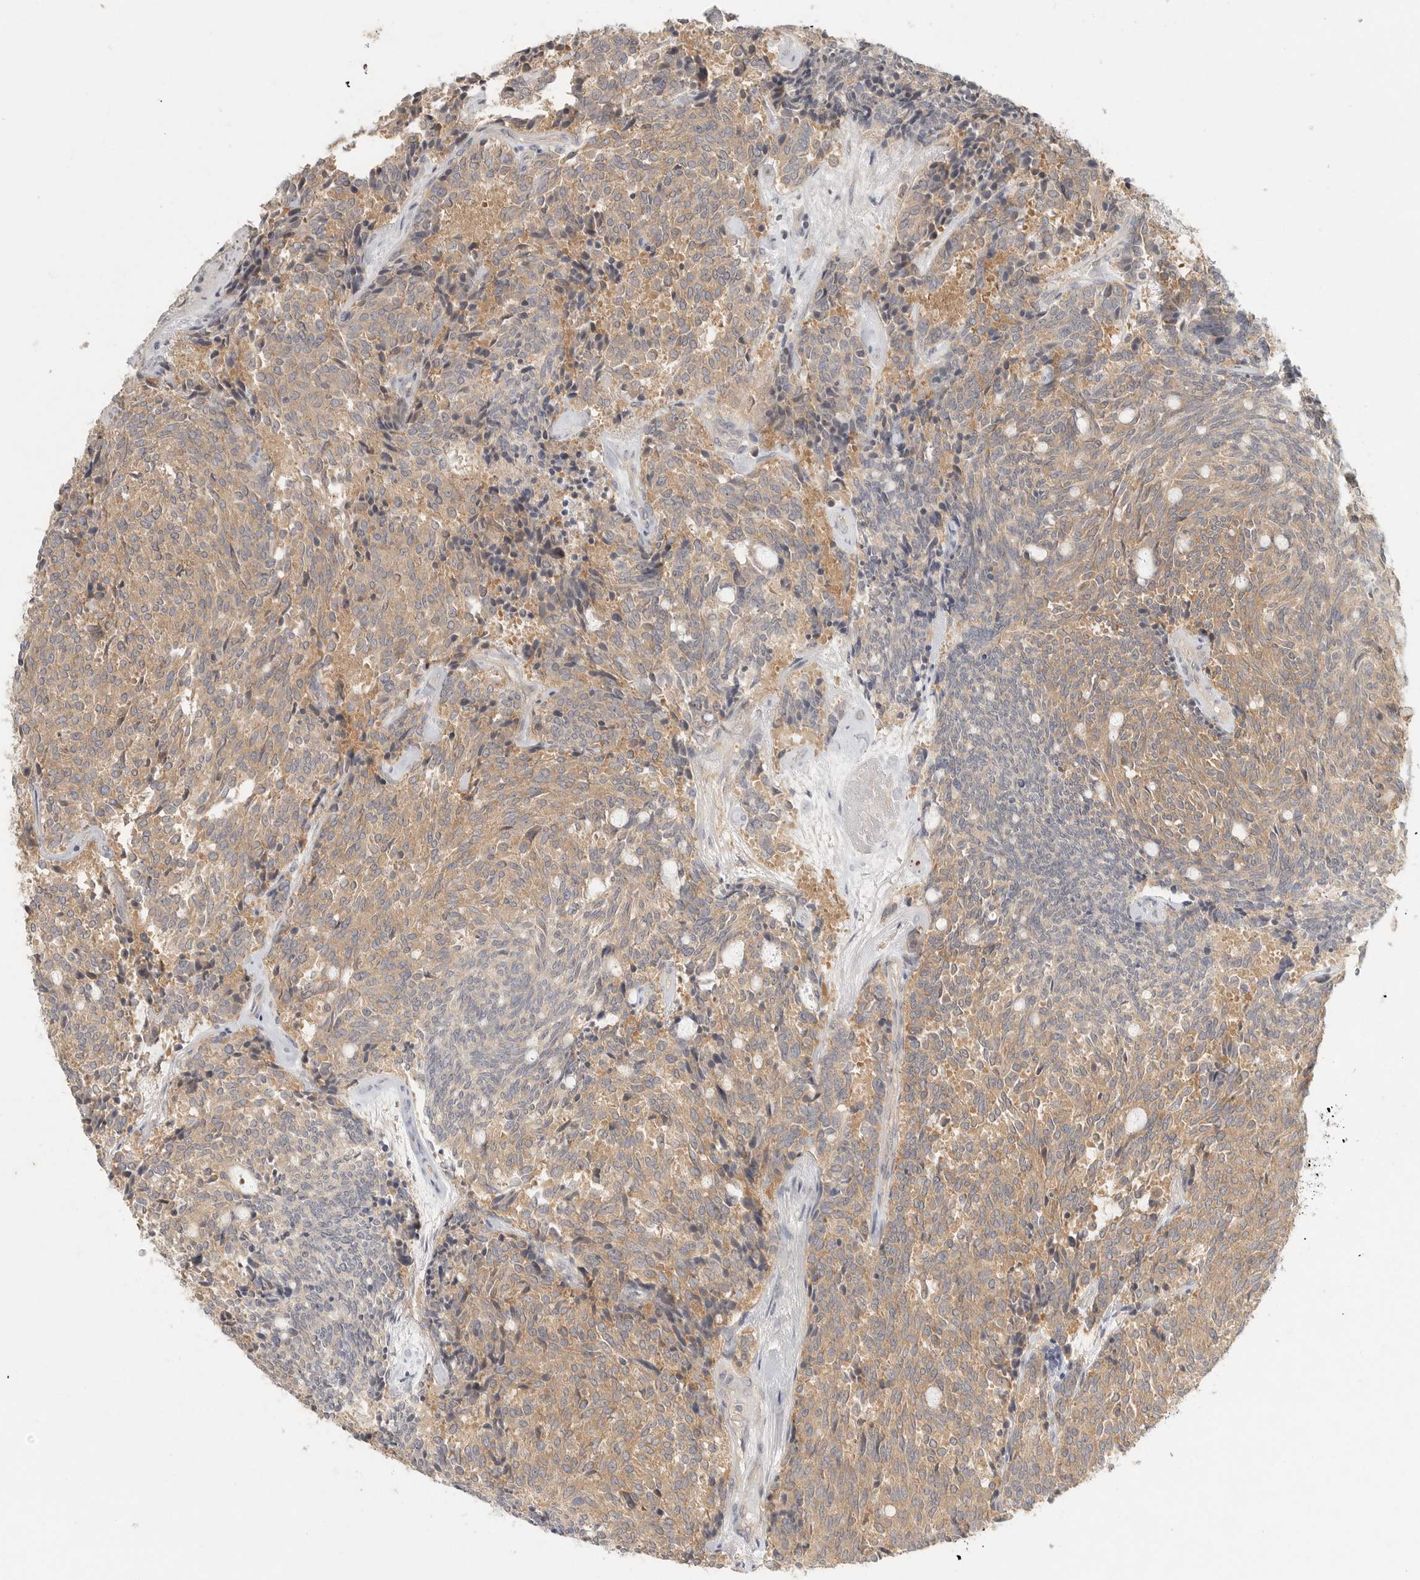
{"staining": {"intensity": "moderate", "quantity": ">75%", "location": "cytoplasmic/membranous"}, "tissue": "carcinoid", "cell_type": "Tumor cells", "image_type": "cancer", "snomed": [{"axis": "morphology", "description": "Carcinoid, malignant, NOS"}, {"axis": "topography", "description": "Pancreas"}], "caption": "Brown immunohistochemical staining in carcinoid demonstrates moderate cytoplasmic/membranous staining in approximately >75% of tumor cells. (DAB (3,3'-diaminobenzidine) IHC with brightfield microscopy, high magnification).", "gene": "HDAC6", "patient": {"sex": "female", "age": 54}}